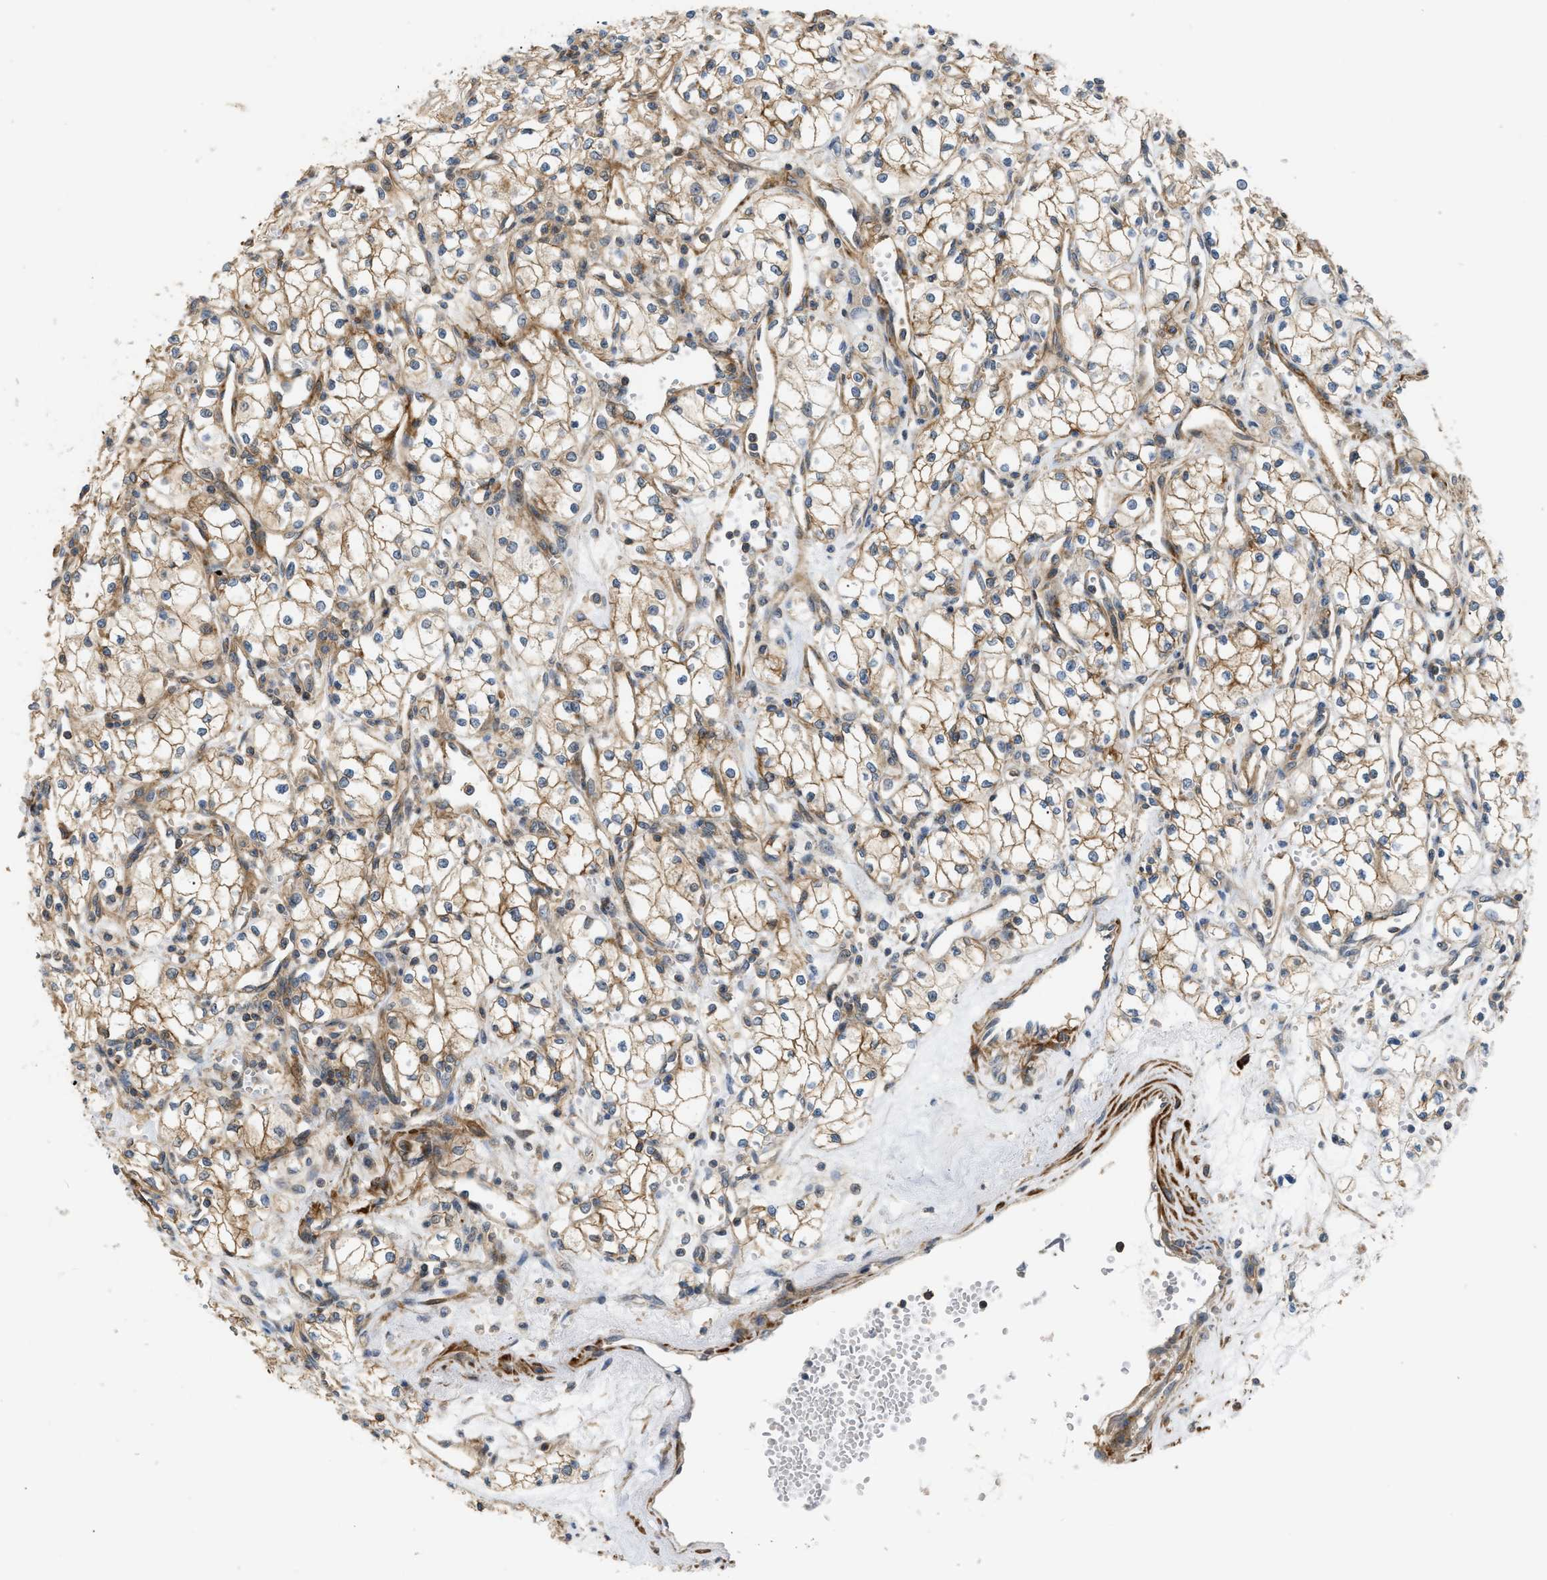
{"staining": {"intensity": "moderate", "quantity": ">75%", "location": "cytoplasmic/membranous"}, "tissue": "renal cancer", "cell_type": "Tumor cells", "image_type": "cancer", "snomed": [{"axis": "morphology", "description": "Adenocarcinoma, NOS"}, {"axis": "topography", "description": "Kidney"}], "caption": "Tumor cells exhibit moderate cytoplasmic/membranous positivity in approximately >75% of cells in renal cancer.", "gene": "BTN3A2", "patient": {"sex": "male", "age": 59}}